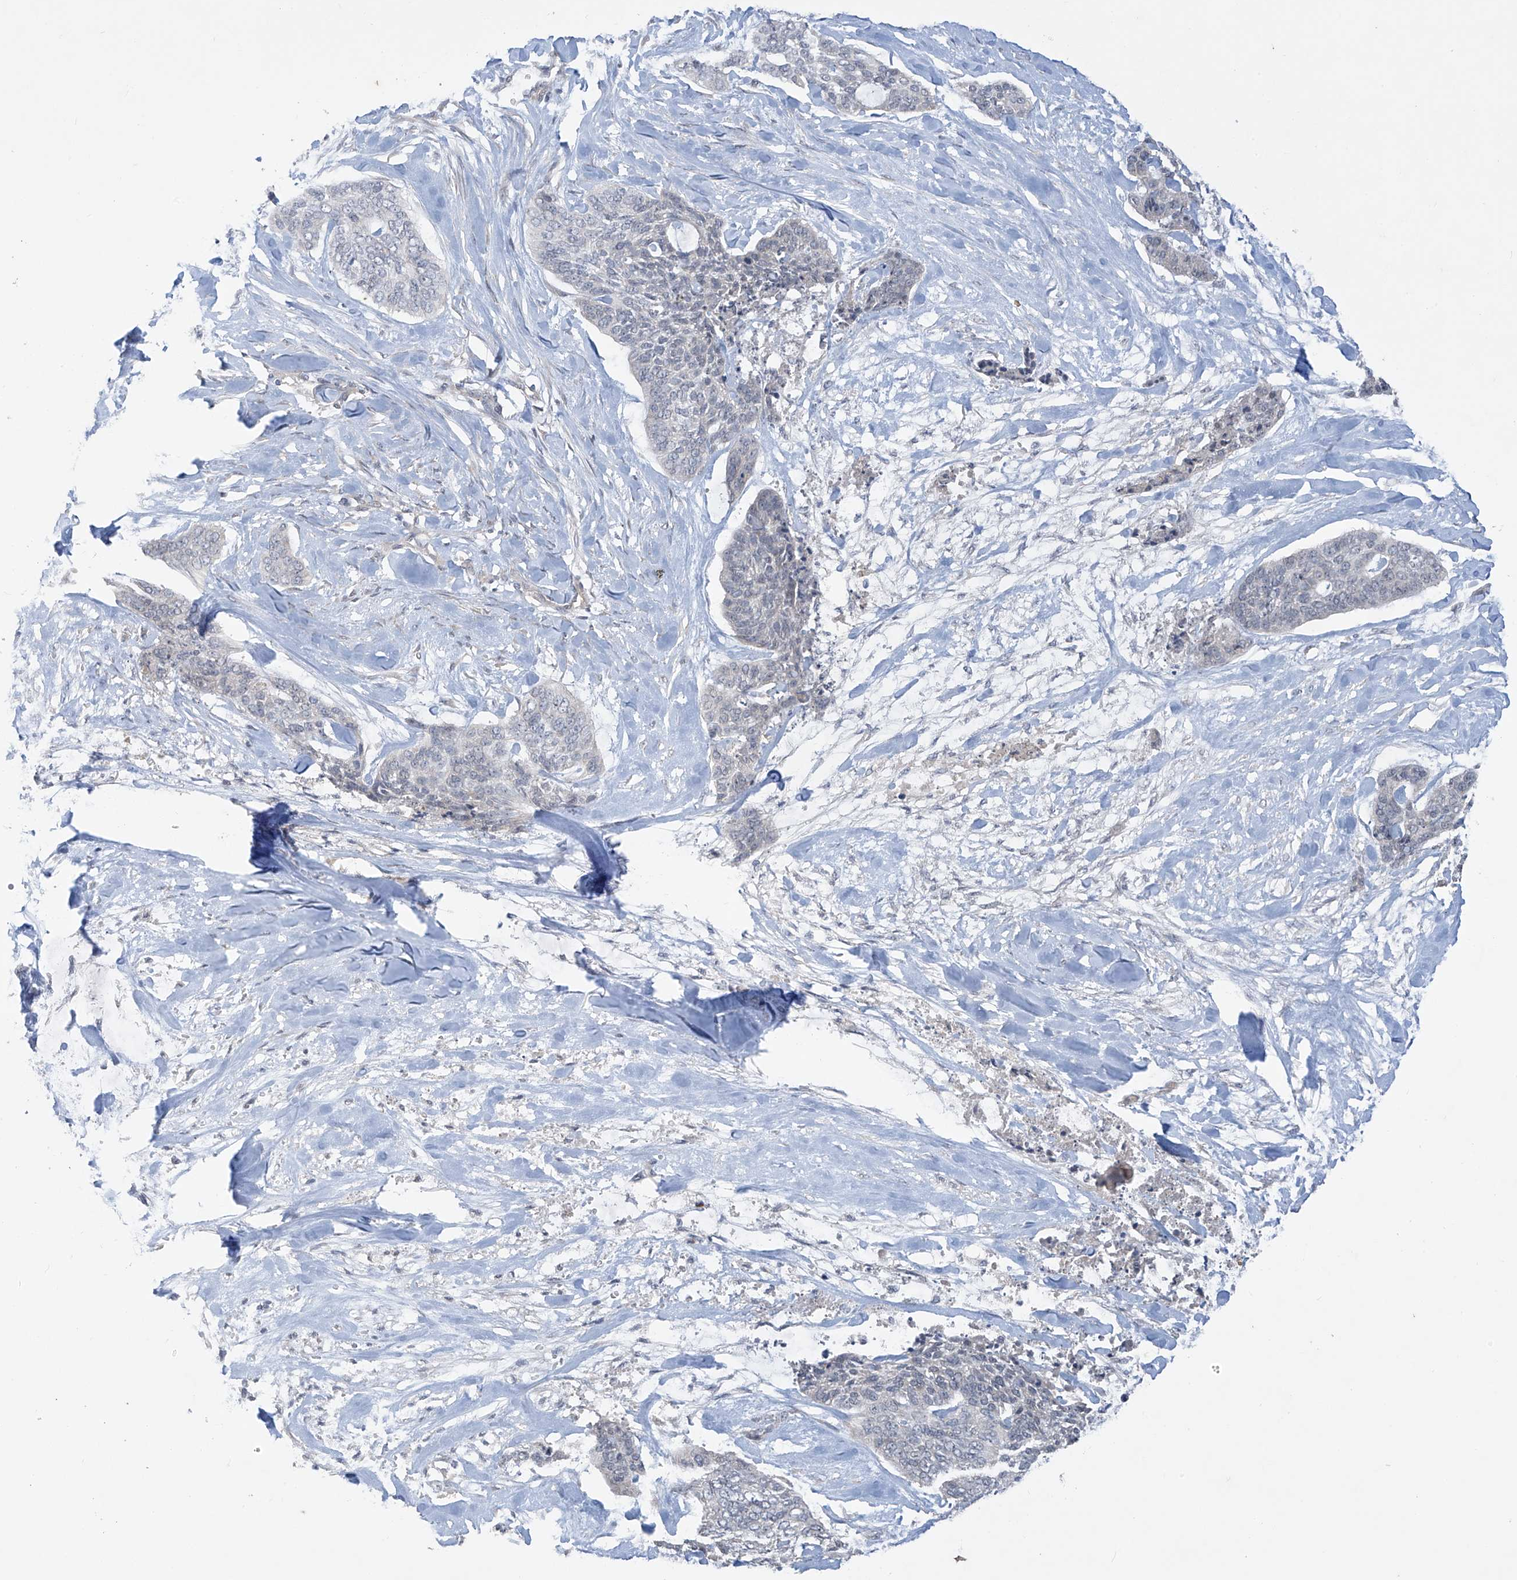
{"staining": {"intensity": "negative", "quantity": "none", "location": "none"}, "tissue": "skin cancer", "cell_type": "Tumor cells", "image_type": "cancer", "snomed": [{"axis": "morphology", "description": "Basal cell carcinoma"}, {"axis": "topography", "description": "Skin"}], "caption": "There is no significant expression in tumor cells of skin cancer (basal cell carcinoma).", "gene": "DGKQ", "patient": {"sex": "female", "age": 64}}